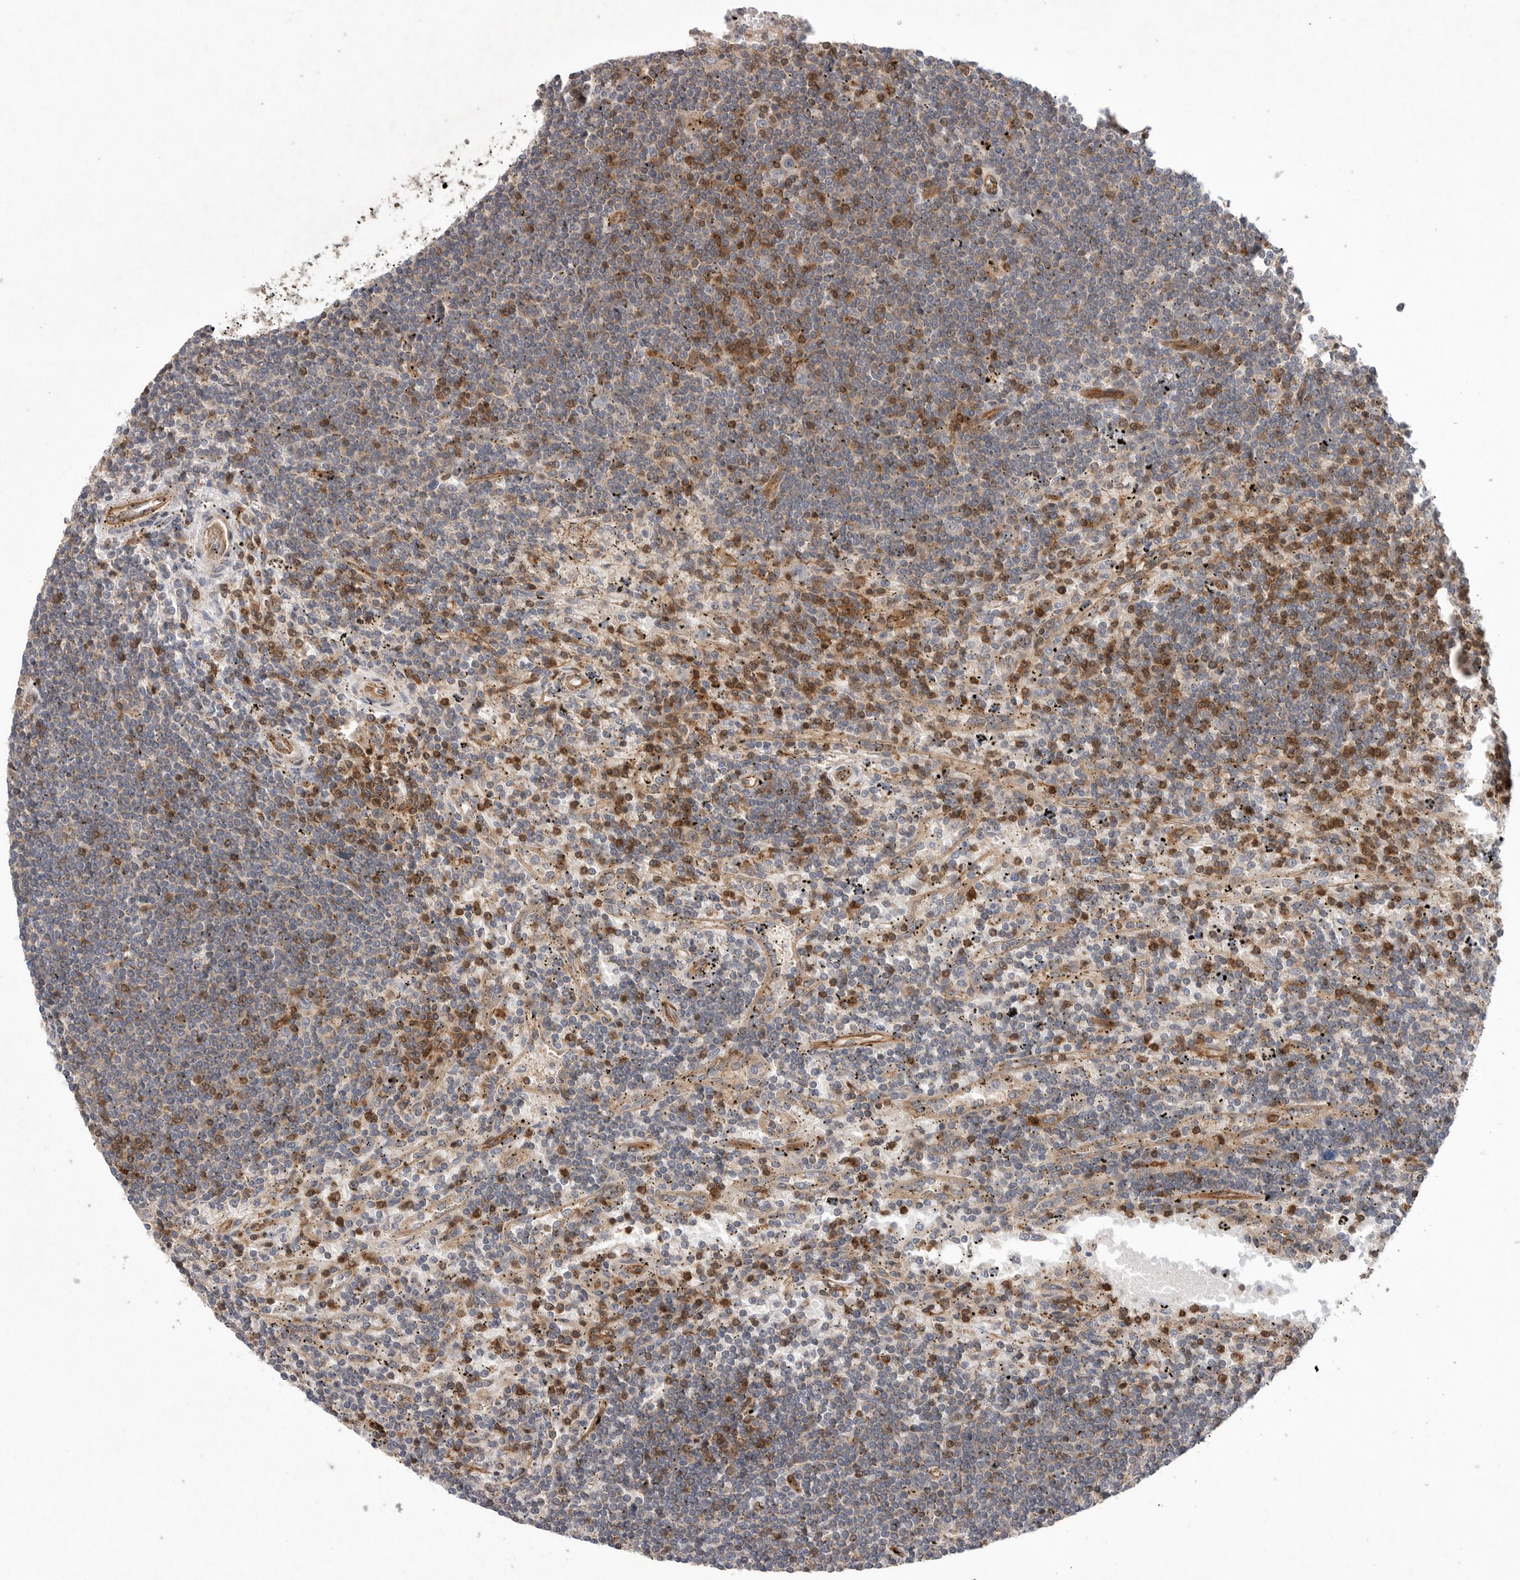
{"staining": {"intensity": "negative", "quantity": "none", "location": "none"}, "tissue": "lymphoma", "cell_type": "Tumor cells", "image_type": "cancer", "snomed": [{"axis": "morphology", "description": "Malignant lymphoma, non-Hodgkin's type, Low grade"}, {"axis": "topography", "description": "Spleen"}], "caption": "Tumor cells are negative for brown protein staining in lymphoma. (DAB (3,3'-diaminobenzidine) immunohistochemistry (IHC) visualized using brightfield microscopy, high magnification).", "gene": "PRKCH", "patient": {"sex": "male", "age": 76}}